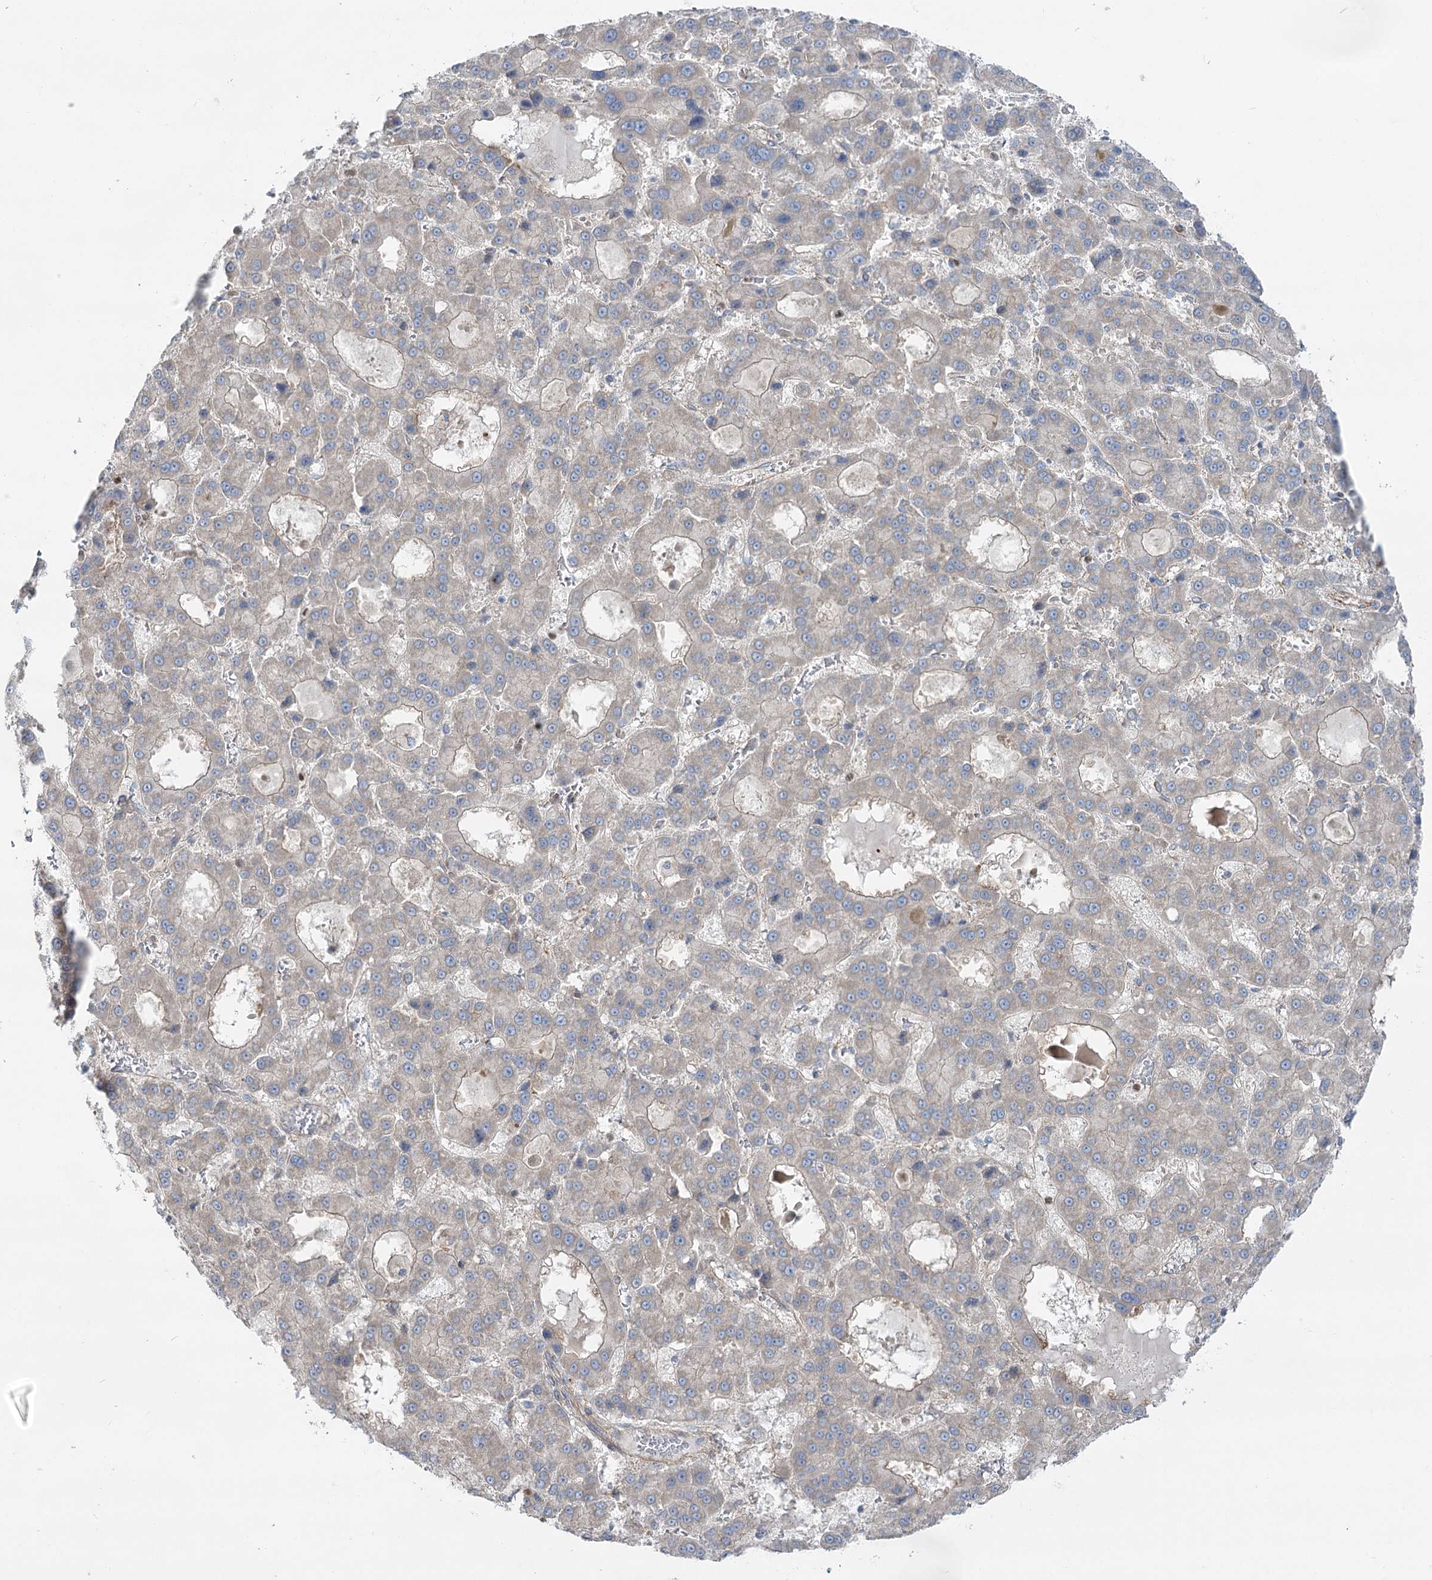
{"staining": {"intensity": "weak", "quantity": "25%-75%", "location": "cytoplasmic/membranous"}, "tissue": "liver cancer", "cell_type": "Tumor cells", "image_type": "cancer", "snomed": [{"axis": "morphology", "description": "Carcinoma, Hepatocellular, NOS"}, {"axis": "topography", "description": "Liver"}], "caption": "Weak cytoplasmic/membranous staining for a protein is appreciated in approximately 25%-75% of tumor cells of liver hepatocellular carcinoma using immunohistochemistry.", "gene": "SCN11A", "patient": {"sex": "male", "age": 70}}